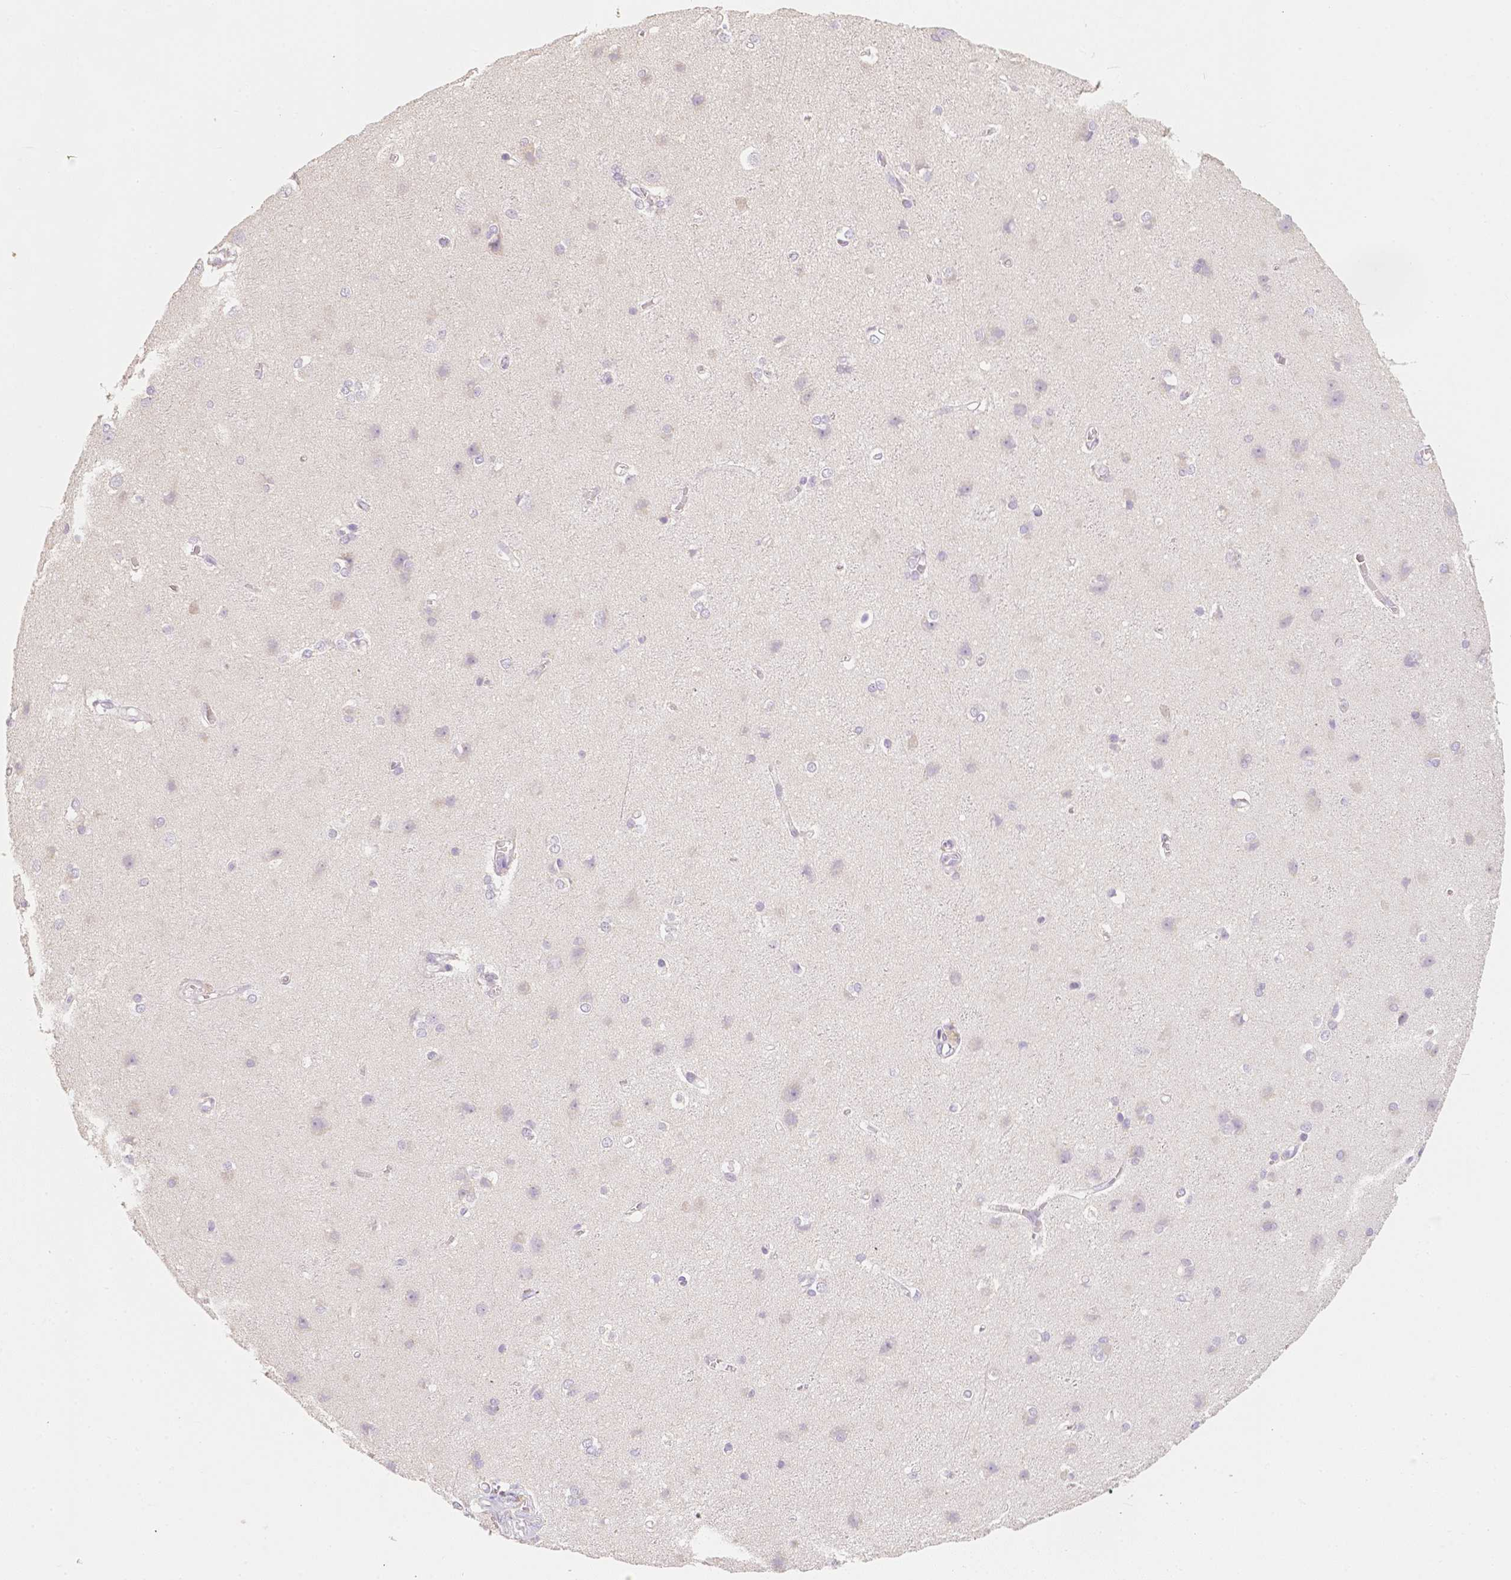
{"staining": {"intensity": "negative", "quantity": "none", "location": "none"}, "tissue": "cerebral cortex", "cell_type": "Endothelial cells", "image_type": "normal", "snomed": [{"axis": "morphology", "description": "Normal tissue, NOS"}, {"axis": "topography", "description": "Cerebral cortex"}], "caption": "Protein analysis of benign cerebral cortex exhibits no significant expression in endothelial cells.", "gene": "NVL", "patient": {"sex": "male", "age": 37}}